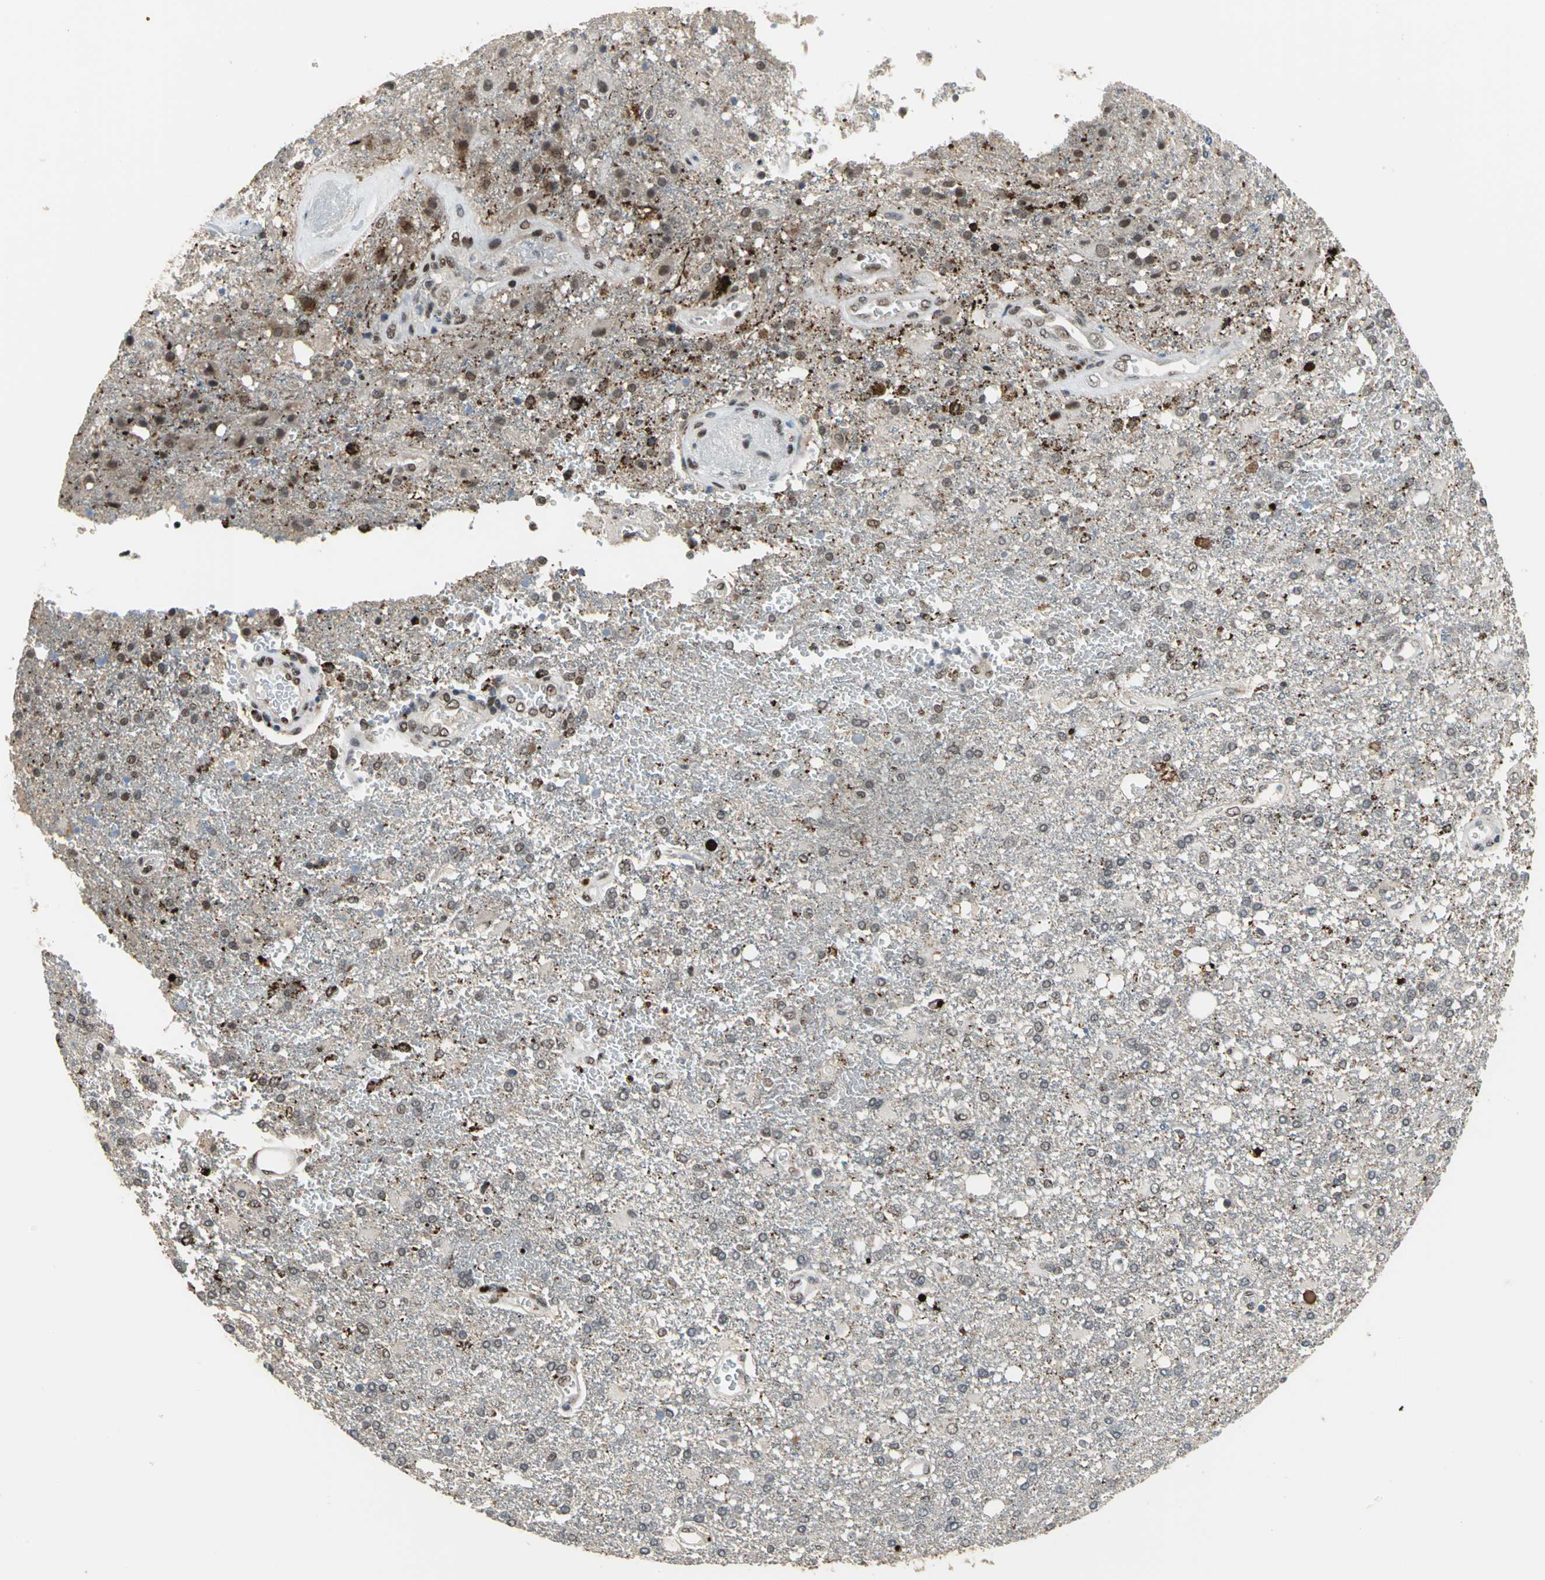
{"staining": {"intensity": "moderate", "quantity": "<25%", "location": "cytoplasmic/membranous,nuclear"}, "tissue": "glioma", "cell_type": "Tumor cells", "image_type": "cancer", "snomed": [{"axis": "morphology", "description": "Glioma, malignant, High grade"}, {"axis": "topography", "description": "Cerebral cortex"}], "caption": "Brown immunohistochemical staining in glioma exhibits moderate cytoplasmic/membranous and nuclear positivity in about <25% of tumor cells.", "gene": "ELF2", "patient": {"sex": "male", "age": 79}}